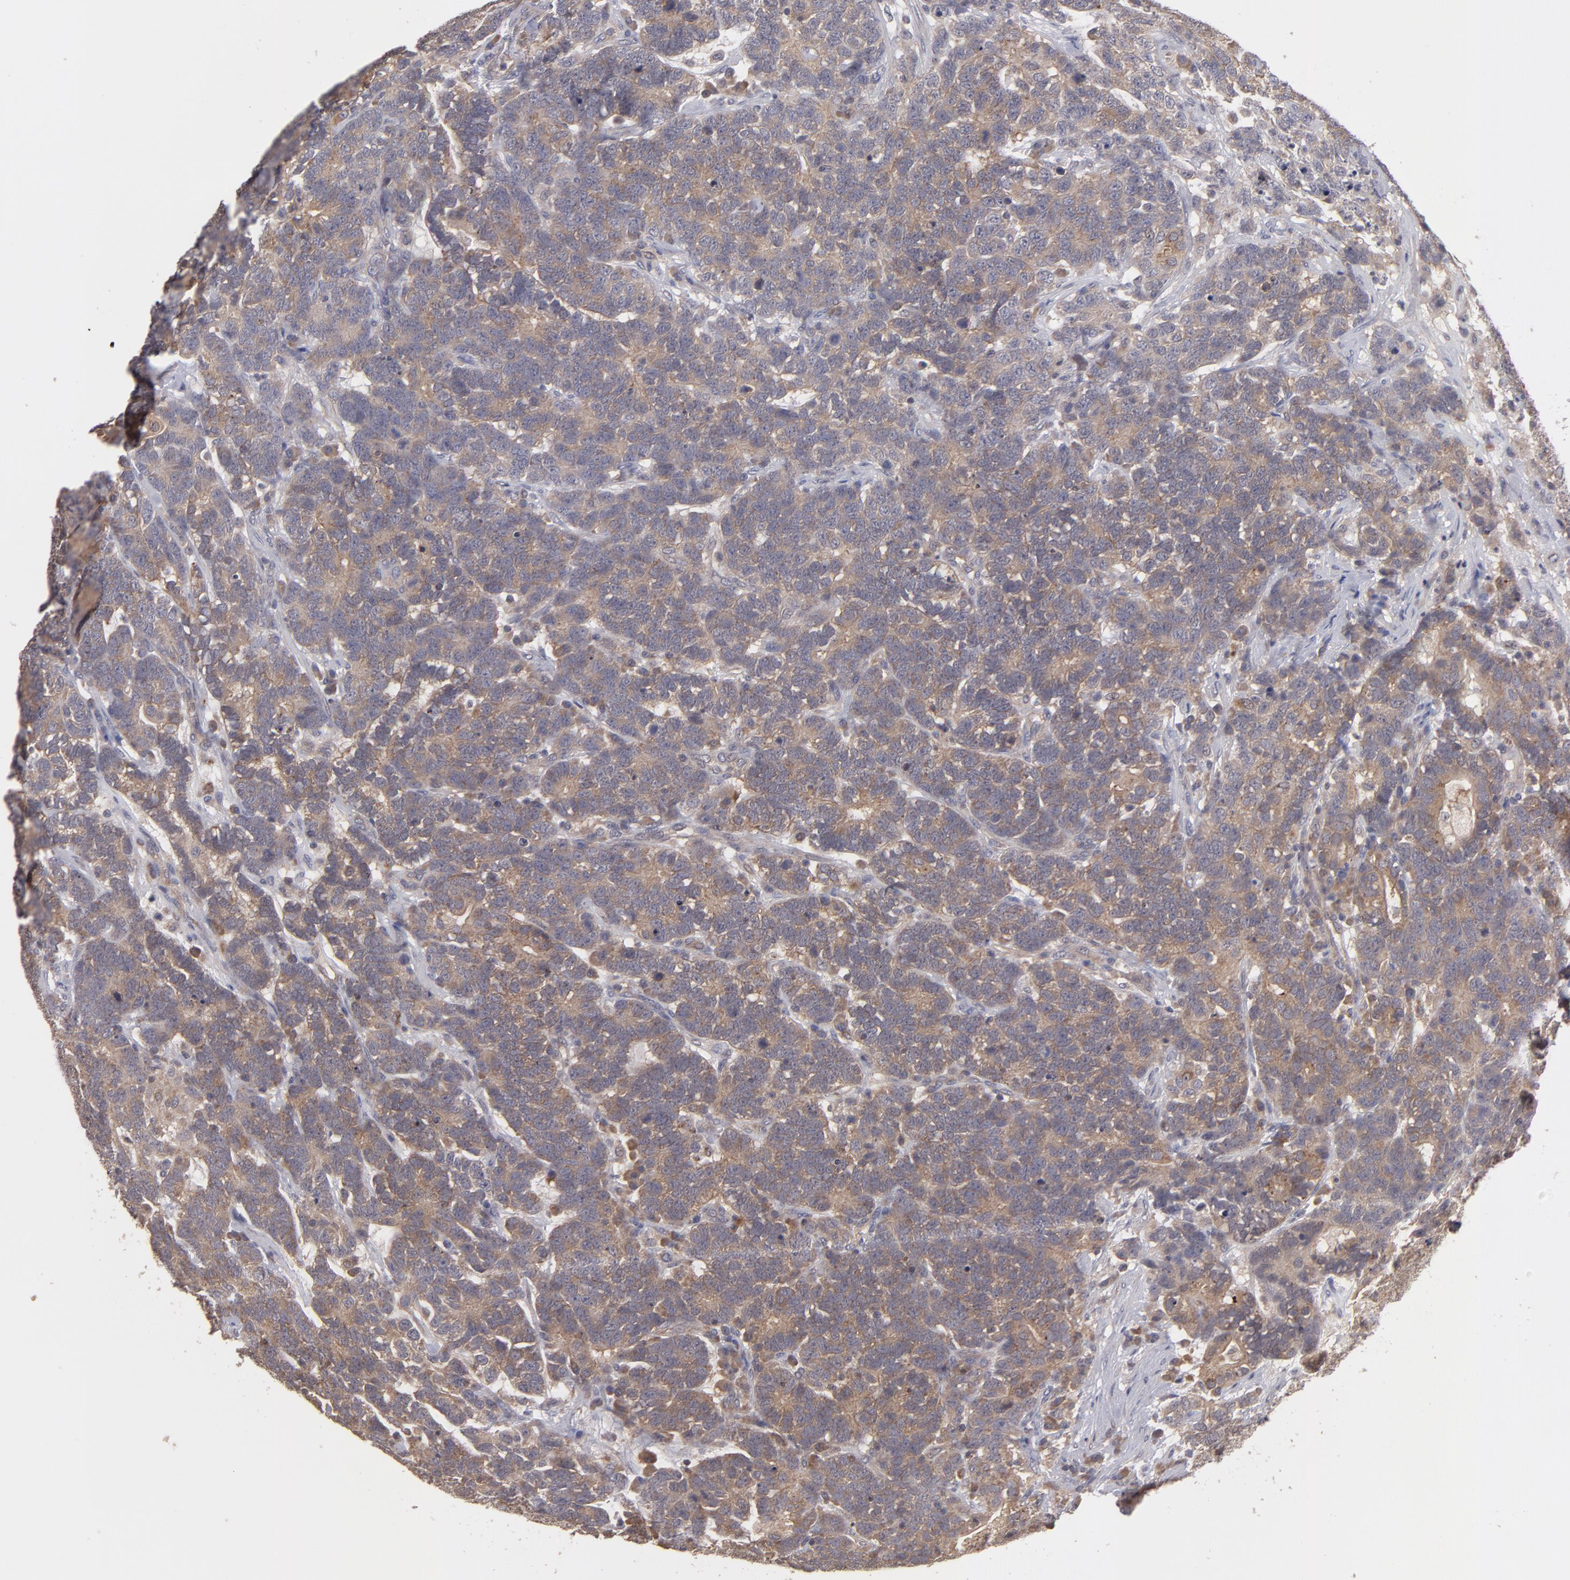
{"staining": {"intensity": "moderate", "quantity": ">75%", "location": "cytoplasmic/membranous"}, "tissue": "testis cancer", "cell_type": "Tumor cells", "image_type": "cancer", "snomed": [{"axis": "morphology", "description": "Carcinoma, Embryonal, NOS"}, {"axis": "topography", "description": "Testis"}], "caption": "Embryonal carcinoma (testis) was stained to show a protein in brown. There is medium levels of moderate cytoplasmic/membranous positivity in approximately >75% of tumor cells. The staining is performed using DAB (3,3'-diaminobenzidine) brown chromogen to label protein expression. The nuclei are counter-stained blue using hematoxylin.", "gene": "CTSO", "patient": {"sex": "male", "age": 26}}